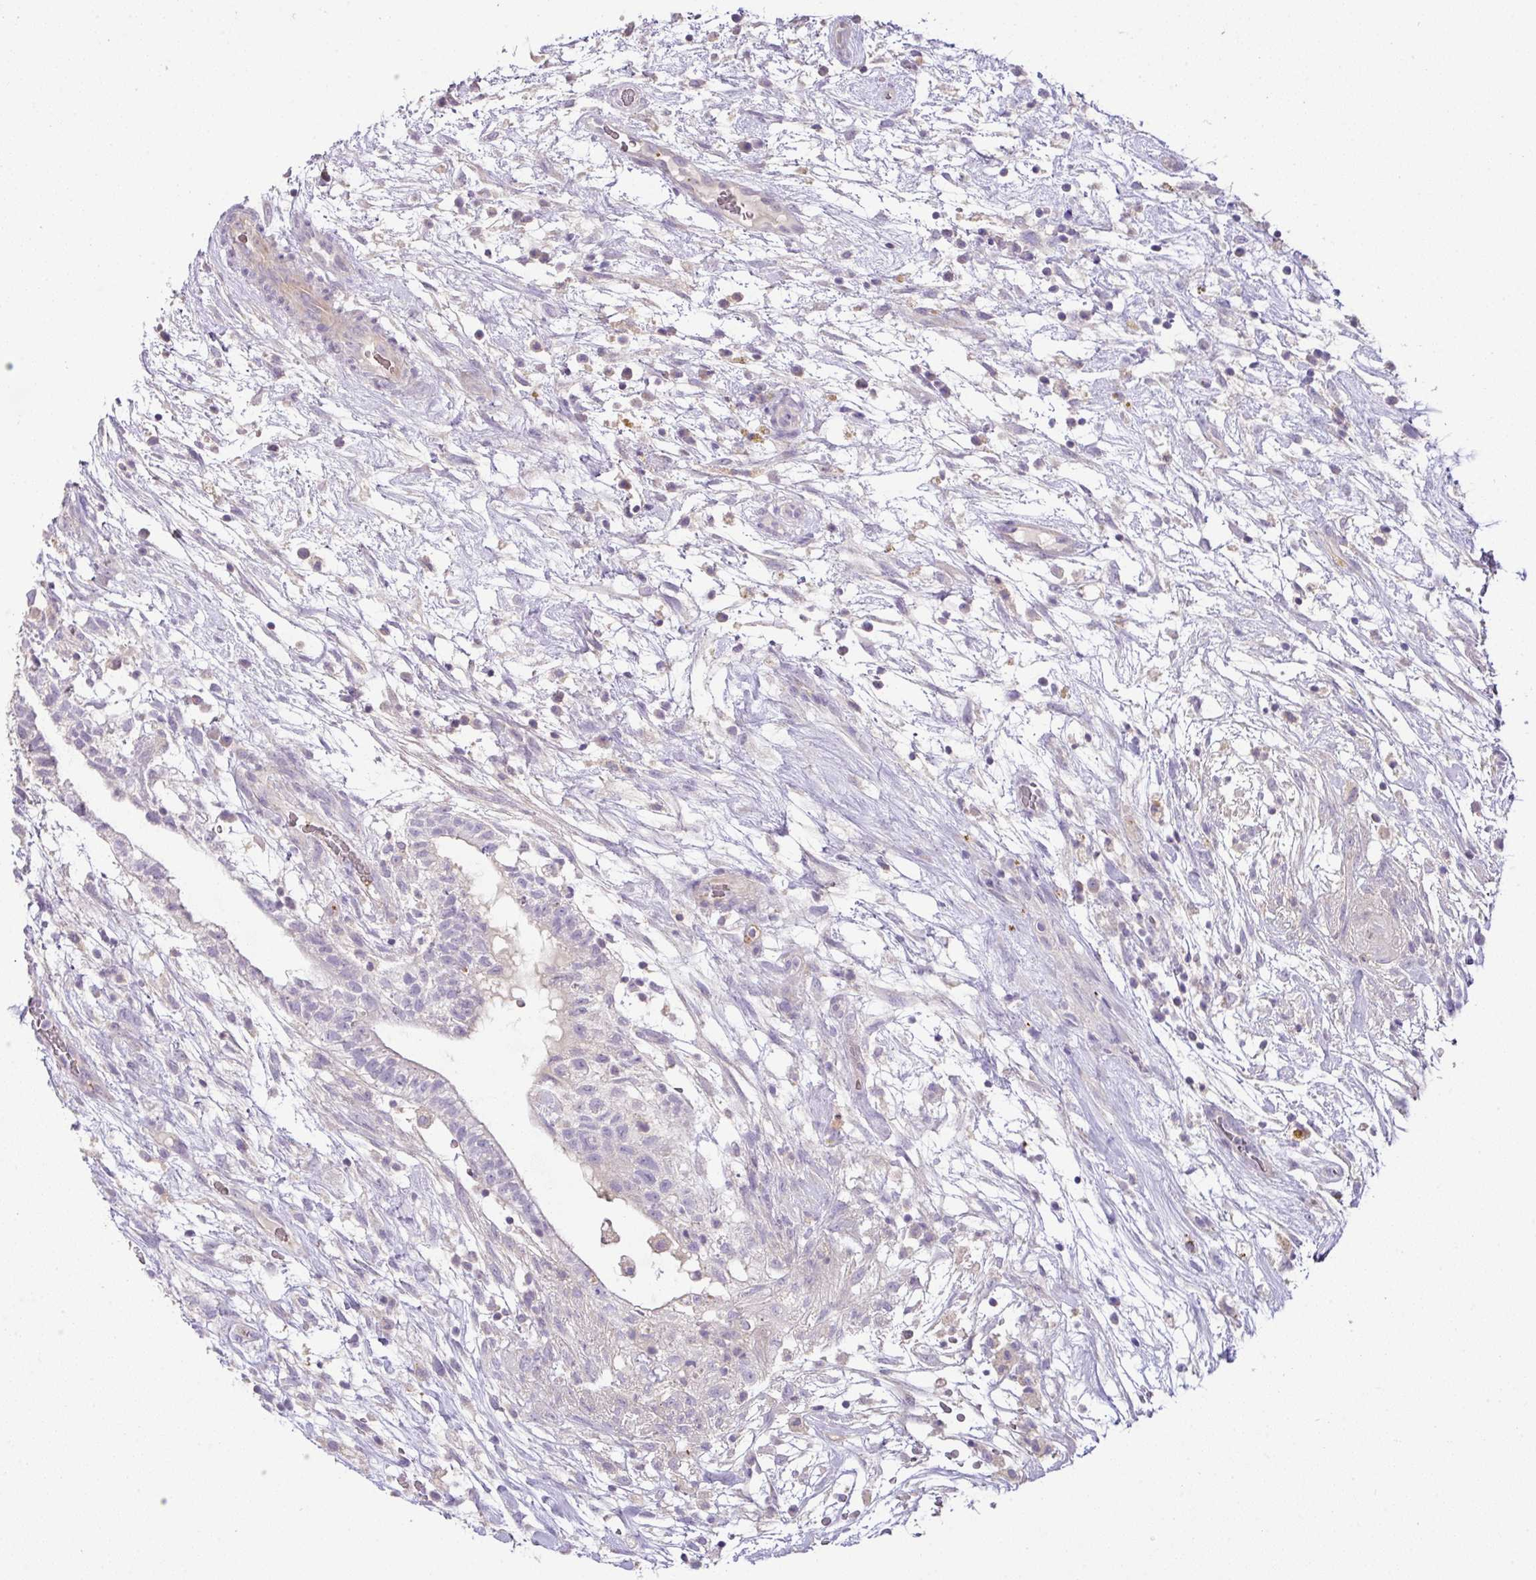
{"staining": {"intensity": "negative", "quantity": "none", "location": "none"}, "tissue": "testis cancer", "cell_type": "Tumor cells", "image_type": "cancer", "snomed": [{"axis": "morphology", "description": "Carcinoma, Embryonal, NOS"}, {"axis": "topography", "description": "Testis"}], "caption": "This image is of testis embryonal carcinoma stained with immunohistochemistry (IHC) to label a protein in brown with the nuclei are counter-stained blue. There is no positivity in tumor cells. Brightfield microscopy of IHC stained with DAB (brown) and hematoxylin (blue), captured at high magnification.", "gene": "HOXC13", "patient": {"sex": "male", "age": 32}}